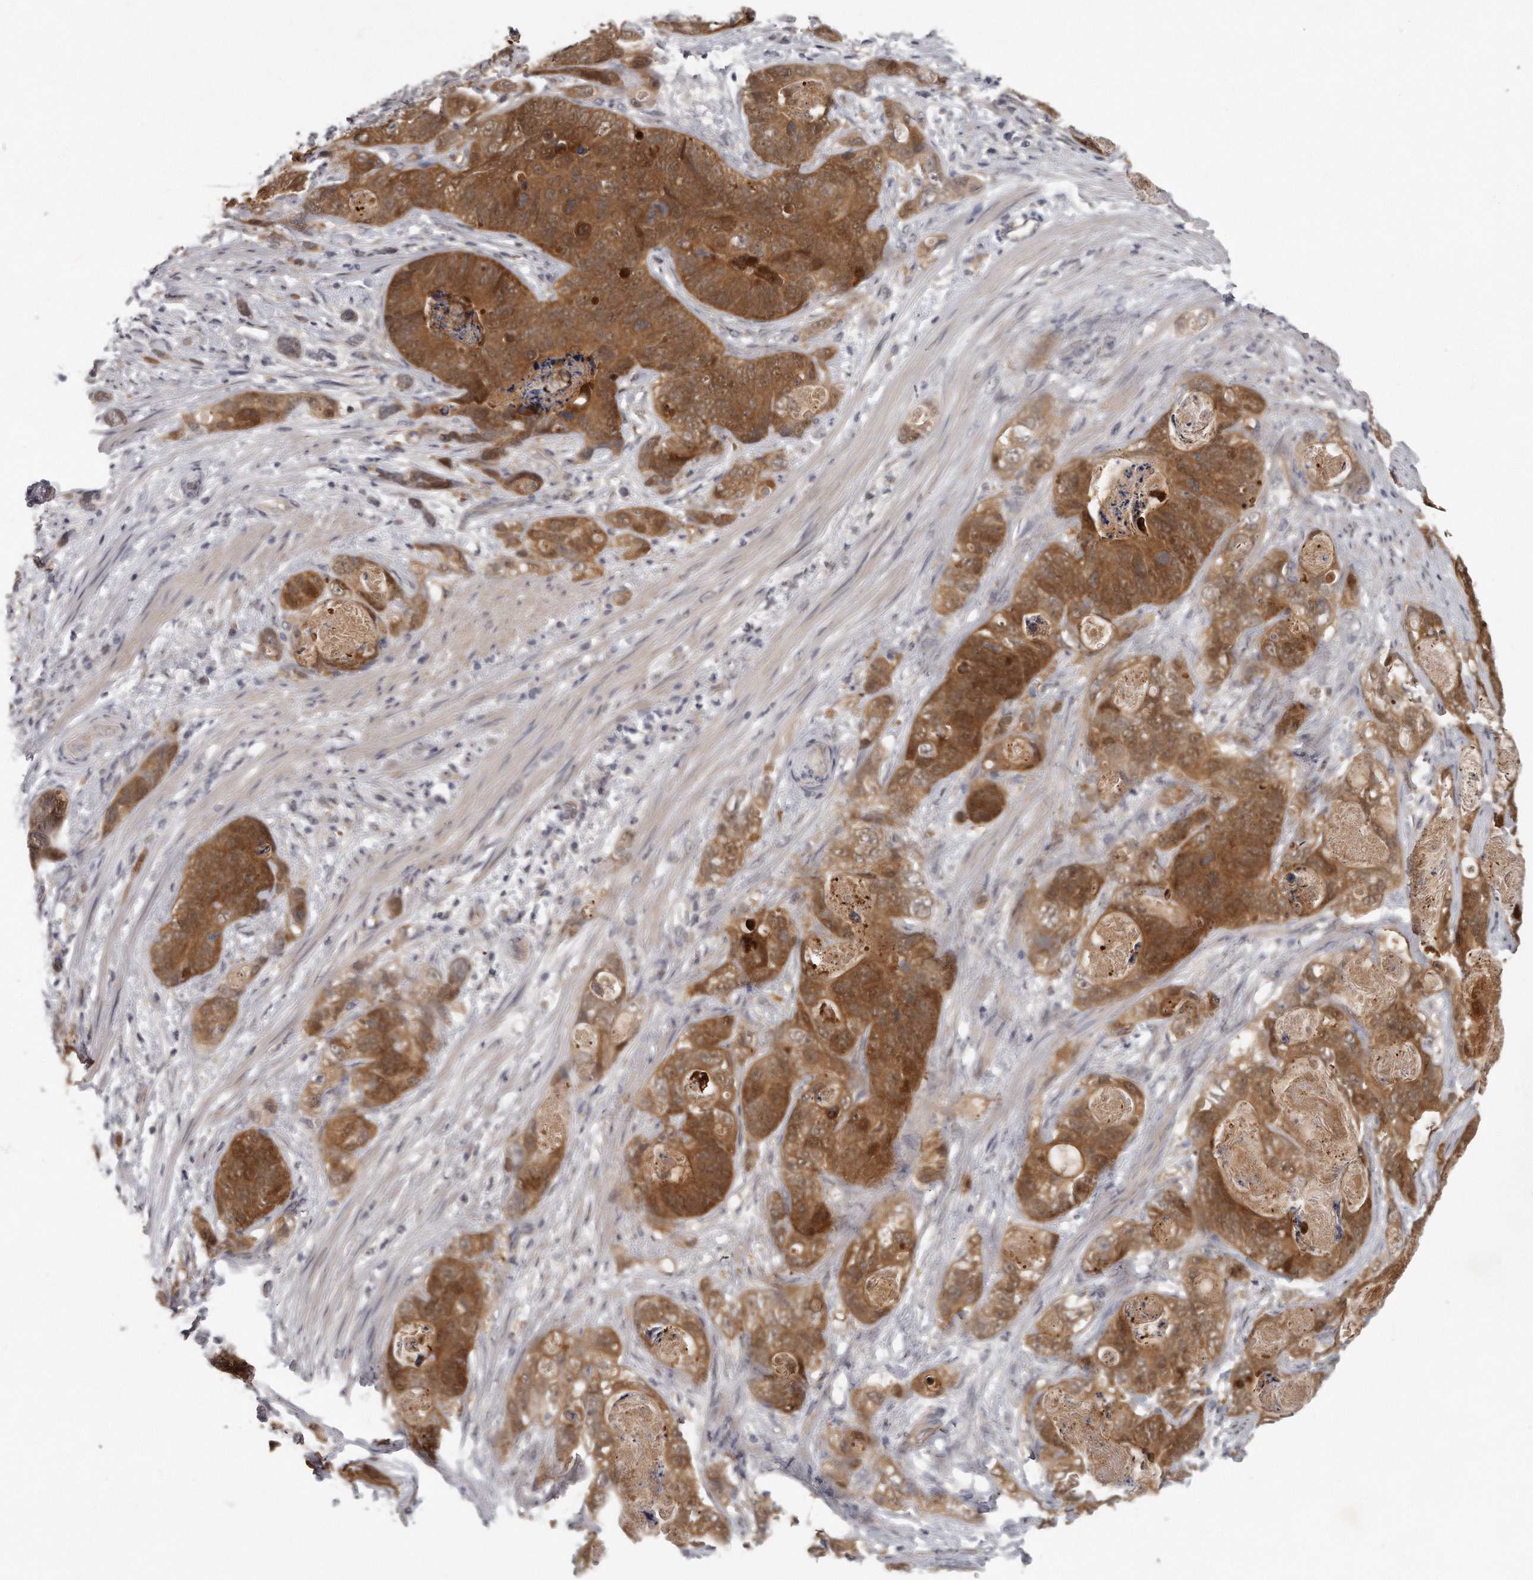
{"staining": {"intensity": "strong", "quantity": ">75%", "location": "cytoplasmic/membranous"}, "tissue": "stomach cancer", "cell_type": "Tumor cells", "image_type": "cancer", "snomed": [{"axis": "morphology", "description": "Normal tissue, NOS"}, {"axis": "morphology", "description": "Adenocarcinoma, NOS"}, {"axis": "topography", "description": "Stomach"}], "caption": "Stomach cancer was stained to show a protein in brown. There is high levels of strong cytoplasmic/membranous positivity in approximately >75% of tumor cells. (brown staining indicates protein expression, while blue staining denotes nuclei).", "gene": "GGCT", "patient": {"sex": "female", "age": 89}}